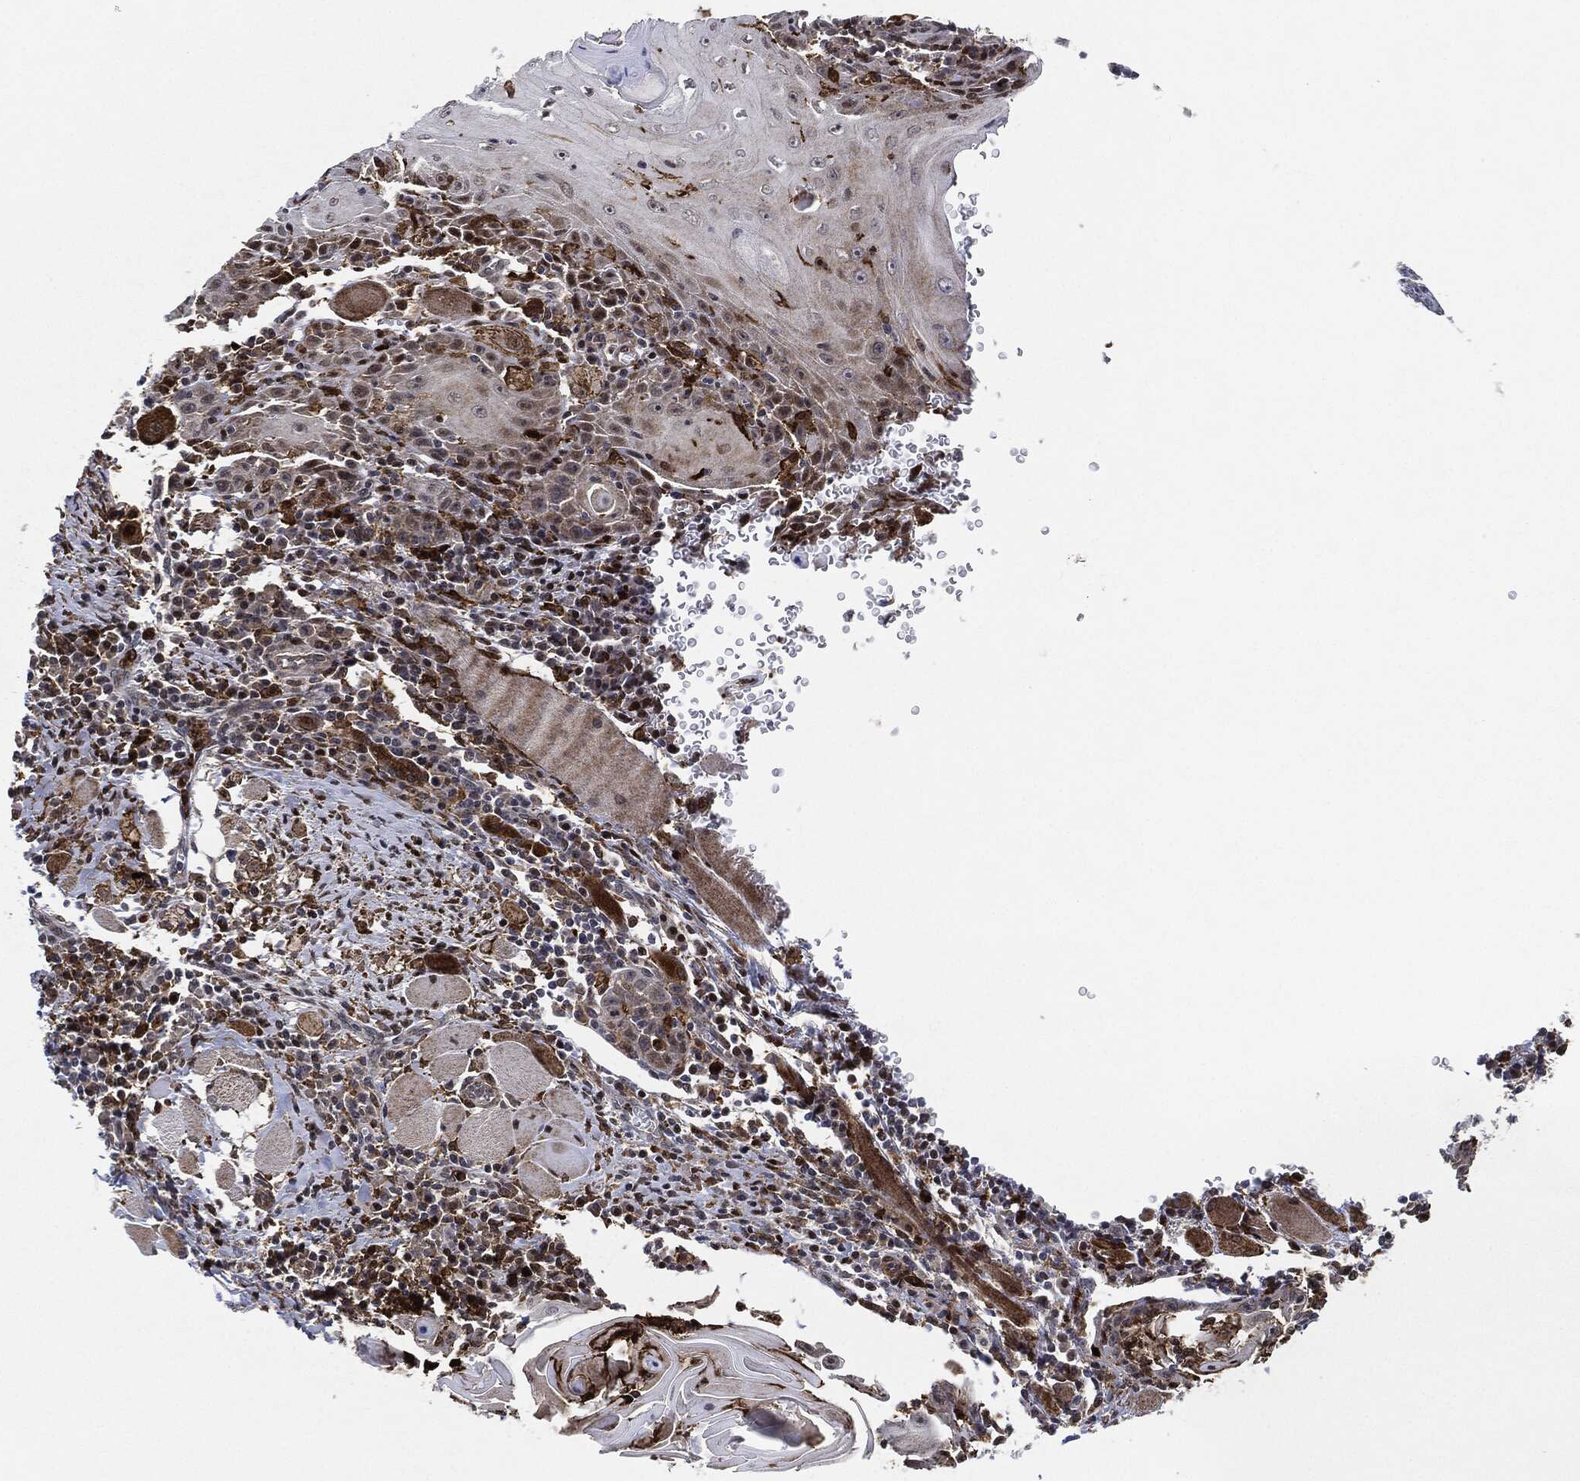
{"staining": {"intensity": "moderate", "quantity": "<25%", "location": "cytoplasmic/membranous"}, "tissue": "head and neck cancer", "cell_type": "Tumor cells", "image_type": "cancer", "snomed": [{"axis": "morphology", "description": "Normal tissue, NOS"}, {"axis": "morphology", "description": "Squamous cell carcinoma, NOS"}, {"axis": "topography", "description": "Oral tissue"}, {"axis": "topography", "description": "Head-Neck"}], "caption": "Head and neck cancer stained with a brown dye exhibits moderate cytoplasmic/membranous positive staining in about <25% of tumor cells.", "gene": "NANOS3", "patient": {"sex": "male", "age": 52}}